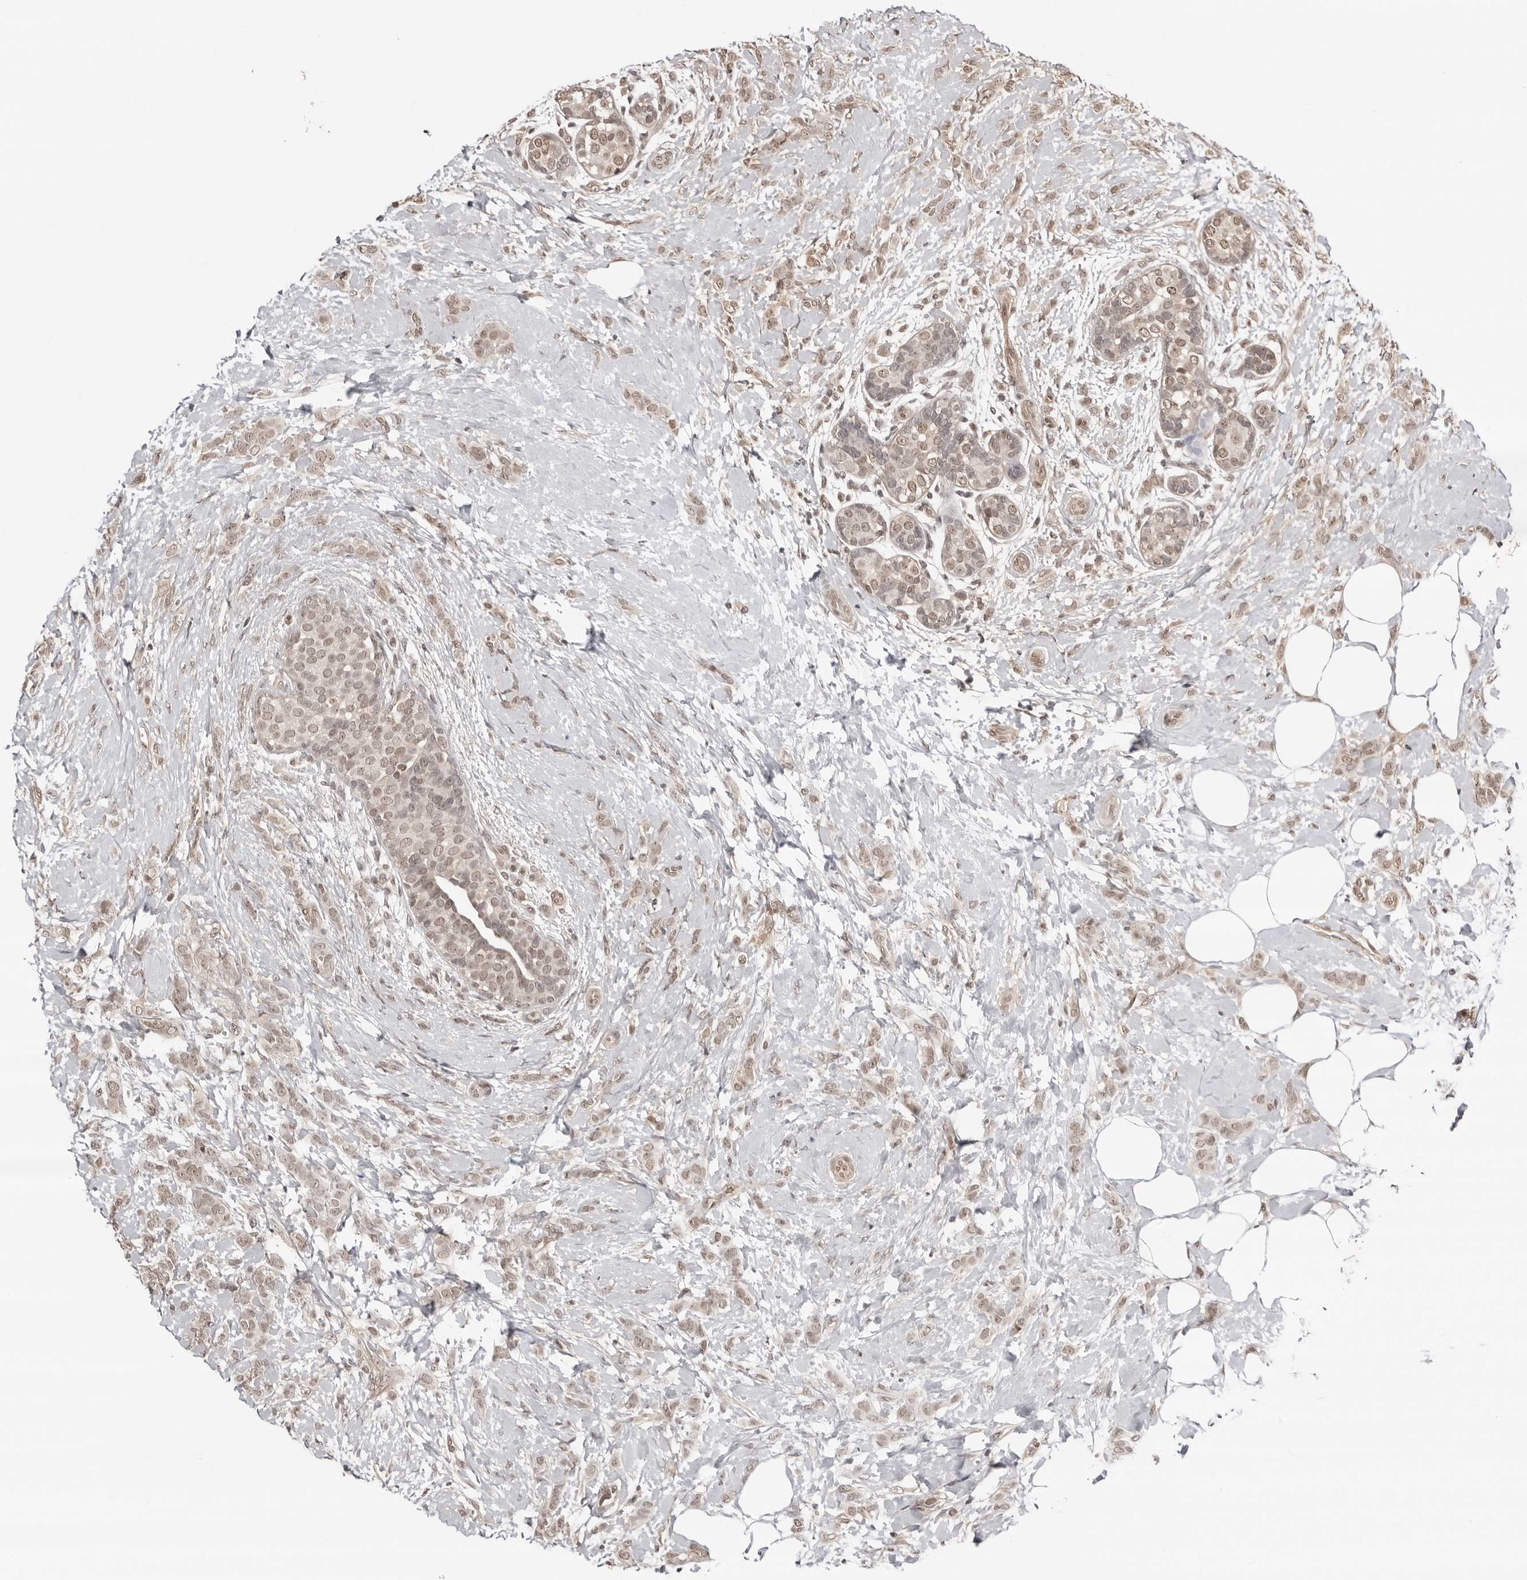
{"staining": {"intensity": "weak", "quantity": ">75%", "location": "cytoplasmic/membranous,nuclear"}, "tissue": "breast cancer", "cell_type": "Tumor cells", "image_type": "cancer", "snomed": [{"axis": "morphology", "description": "Lobular carcinoma, in situ"}, {"axis": "morphology", "description": "Lobular carcinoma"}, {"axis": "topography", "description": "Breast"}], "caption": "Brown immunohistochemical staining in human breast cancer reveals weak cytoplasmic/membranous and nuclear expression in approximately >75% of tumor cells. Nuclei are stained in blue.", "gene": "SDE2", "patient": {"sex": "female", "age": 41}}